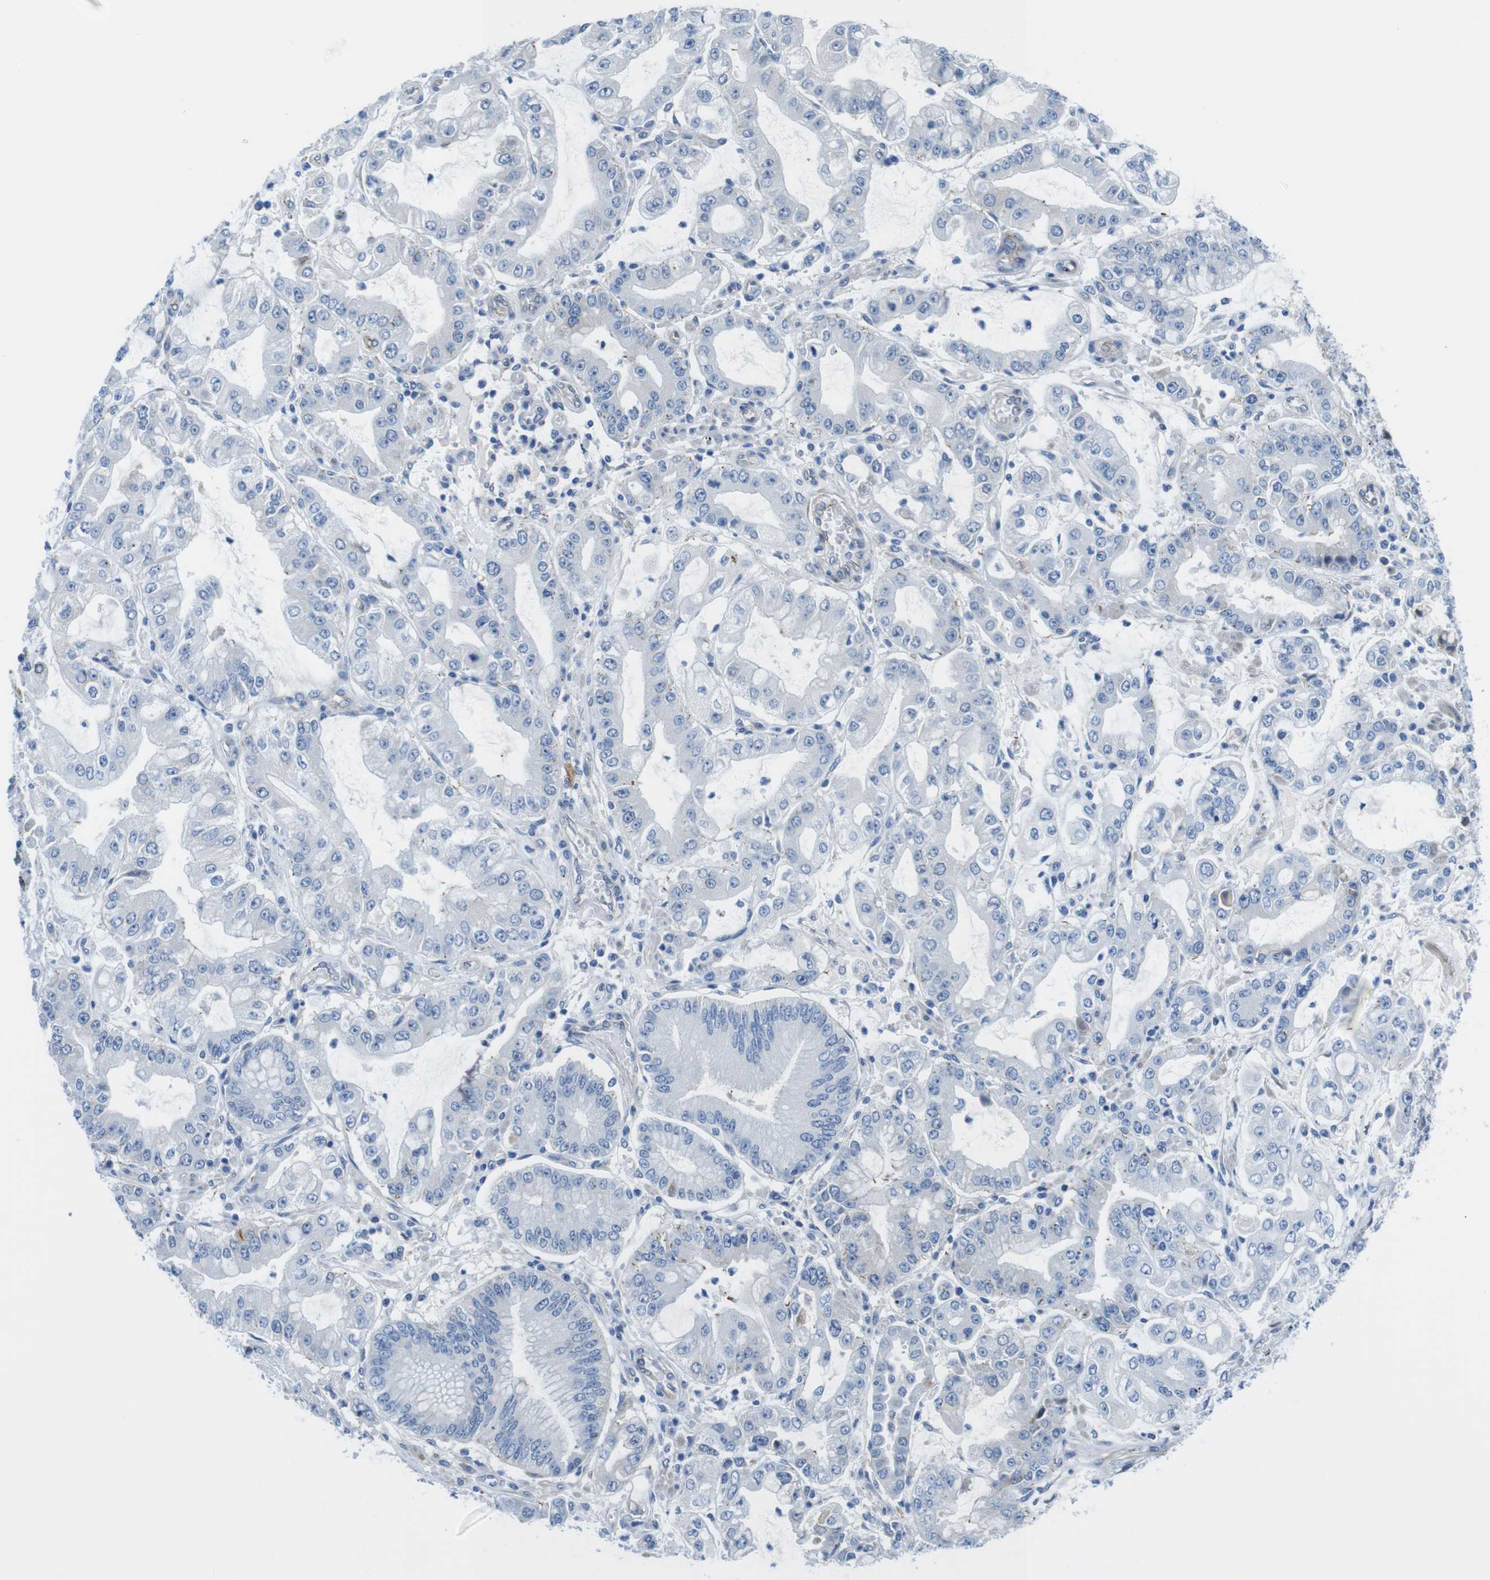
{"staining": {"intensity": "negative", "quantity": "none", "location": "none"}, "tissue": "stomach cancer", "cell_type": "Tumor cells", "image_type": "cancer", "snomed": [{"axis": "morphology", "description": "Adenocarcinoma, NOS"}, {"axis": "topography", "description": "Stomach"}], "caption": "Immunohistochemistry (IHC) photomicrograph of neoplastic tissue: human stomach adenocarcinoma stained with DAB (3,3'-diaminobenzidine) demonstrates no significant protein positivity in tumor cells.", "gene": "CDH8", "patient": {"sex": "male", "age": 76}}